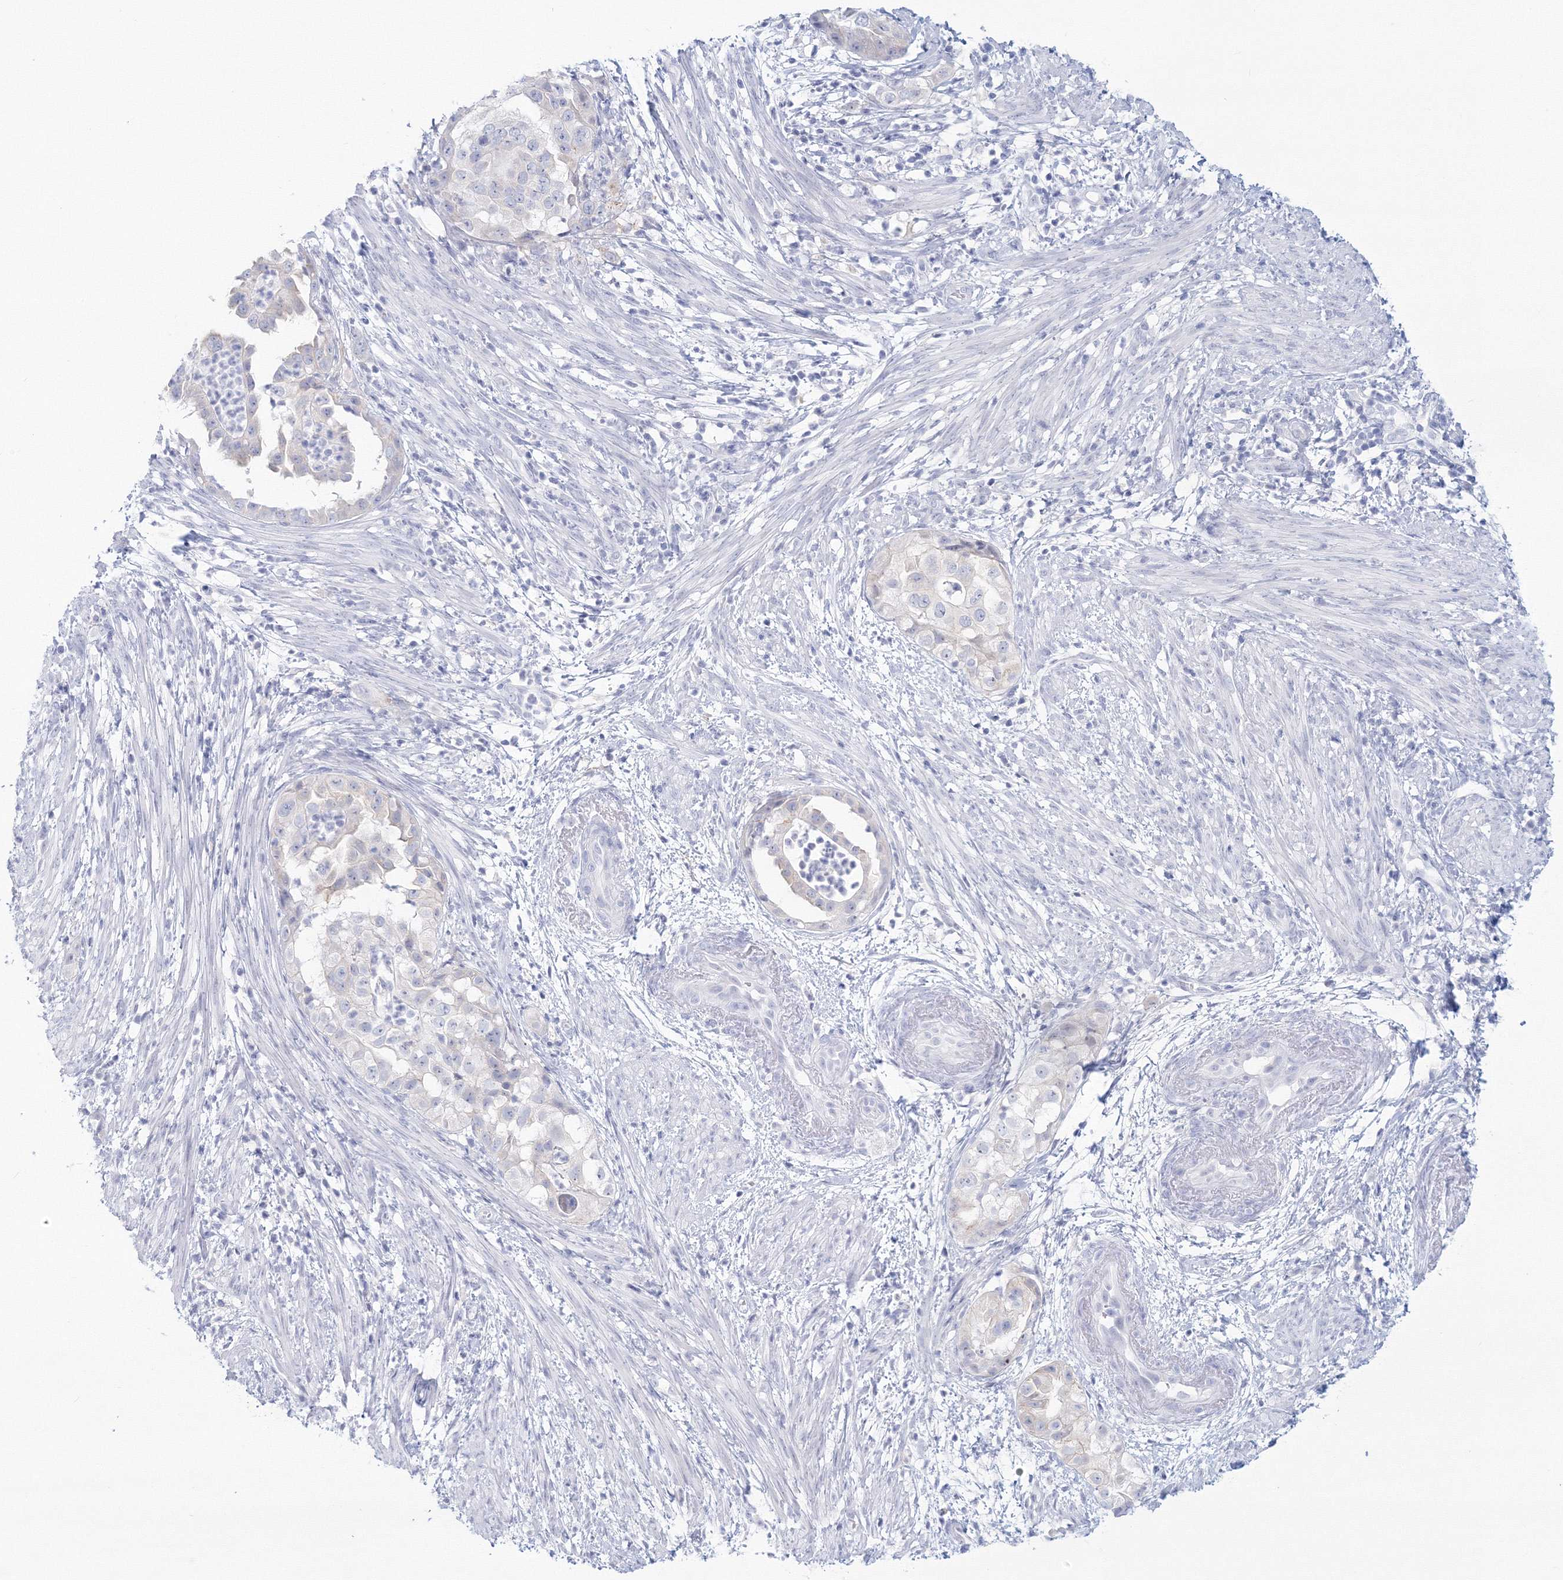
{"staining": {"intensity": "negative", "quantity": "none", "location": "none"}, "tissue": "endometrial cancer", "cell_type": "Tumor cells", "image_type": "cancer", "snomed": [{"axis": "morphology", "description": "Adenocarcinoma, NOS"}, {"axis": "topography", "description": "Endometrium"}], "caption": "This is a histopathology image of immunohistochemistry staining of endometrial cancer (adenocarcinoma), which shows no positivity in tumor cells.", "gene": "VSIG1", "patient": {"sex": "female", "age": 85}}